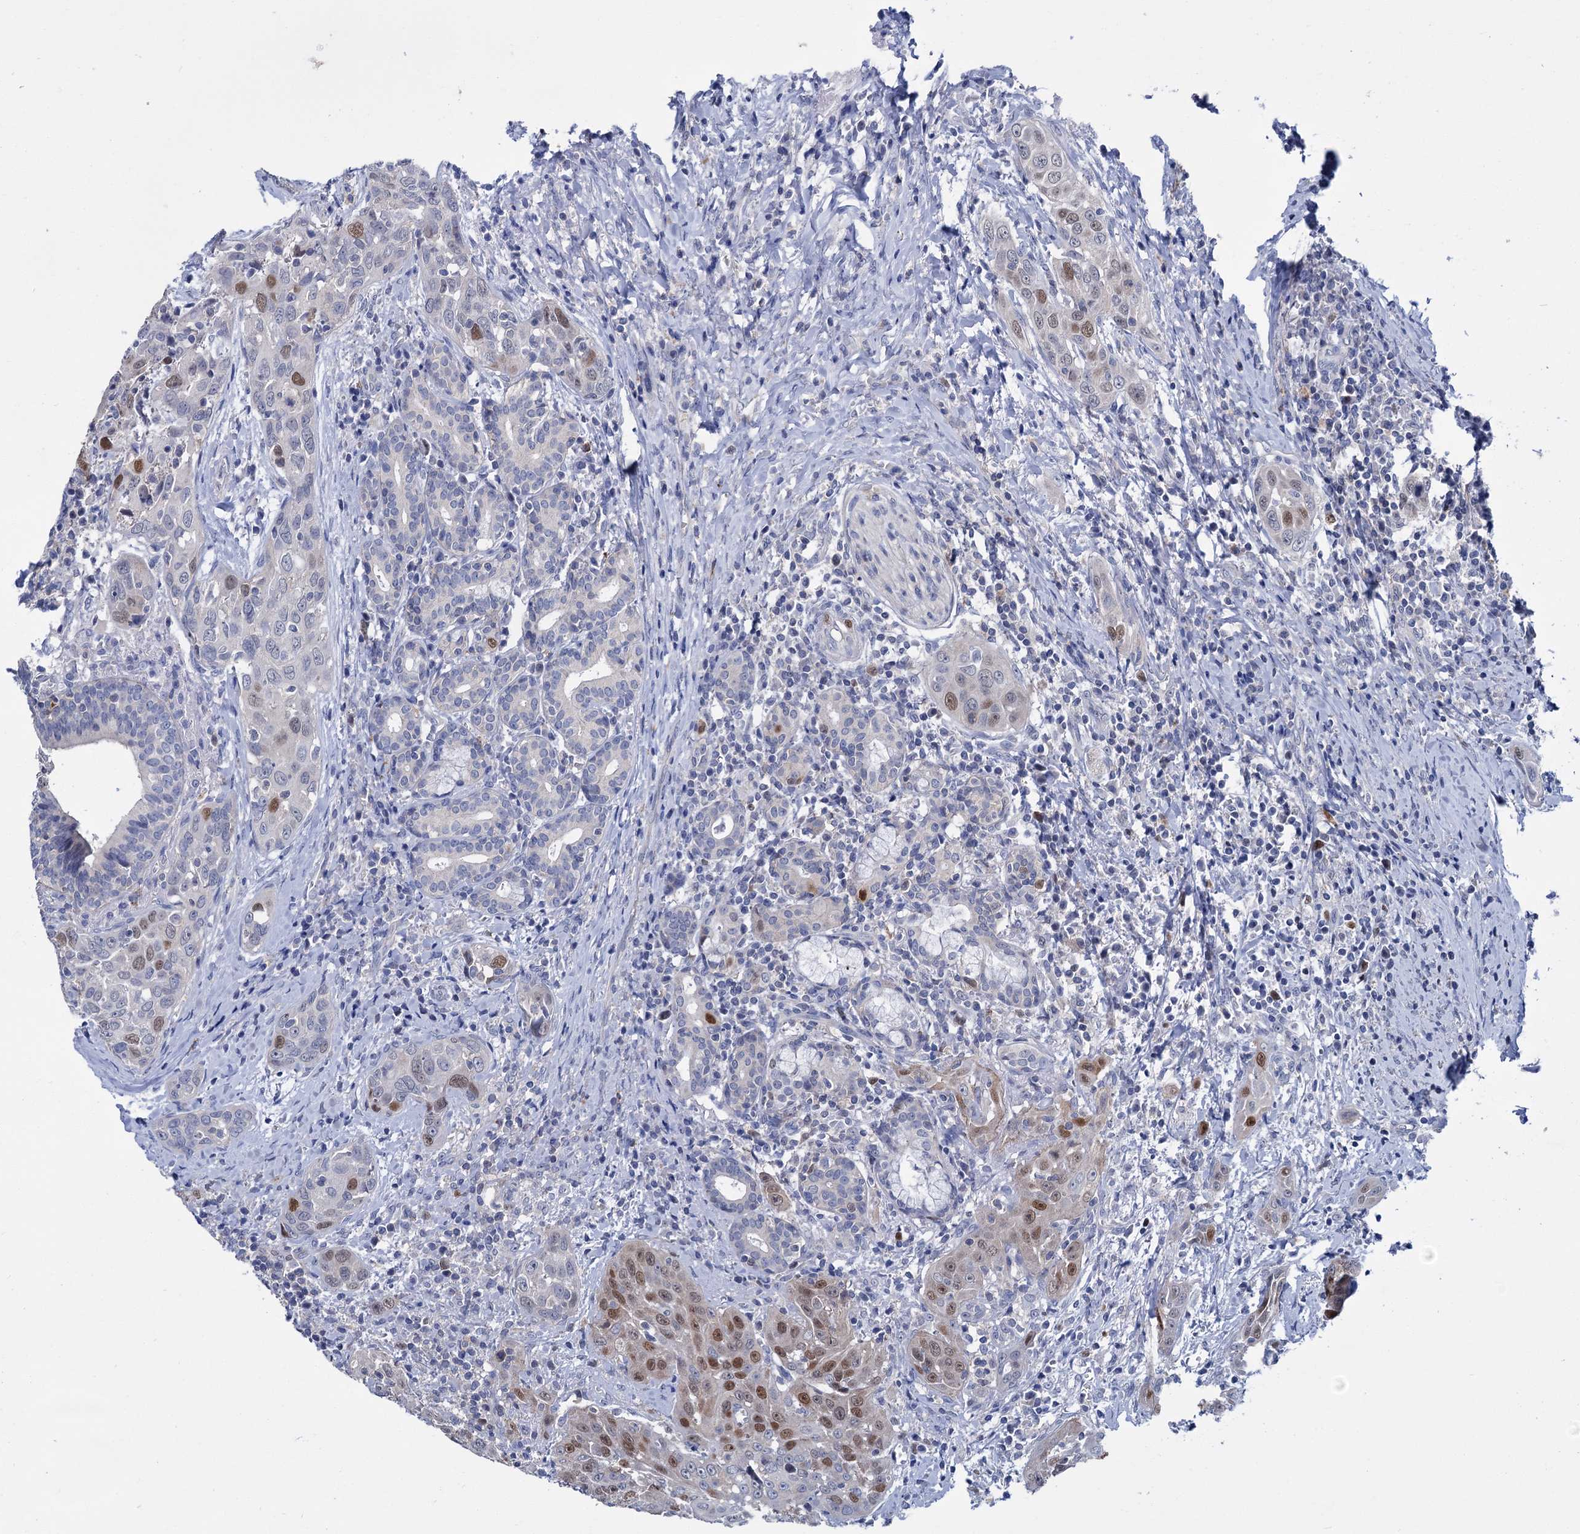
{"staining": {"intensity": "moderate", "quantity": "25%-75%", "location": "nuclear"}, "tissue": "head and neck cancer", "cell_type": "Tumor cells", "image_type": "cancer", "snomed": [{"axis": "morphology", "description": "Squamous cell carcinoma, NOS"}, {"axis": "topography", "description": "Oral tissue"}, {"axis": "topography", "description": "Head-Neck"}], "caption": "Head and neck cancer (squamous cell carcinoma) stained for a protein reveals moderate nuclear positivity in tumor cells.", "gene": "FAM111B", "patient": {"sex": "female", "age": 50}}